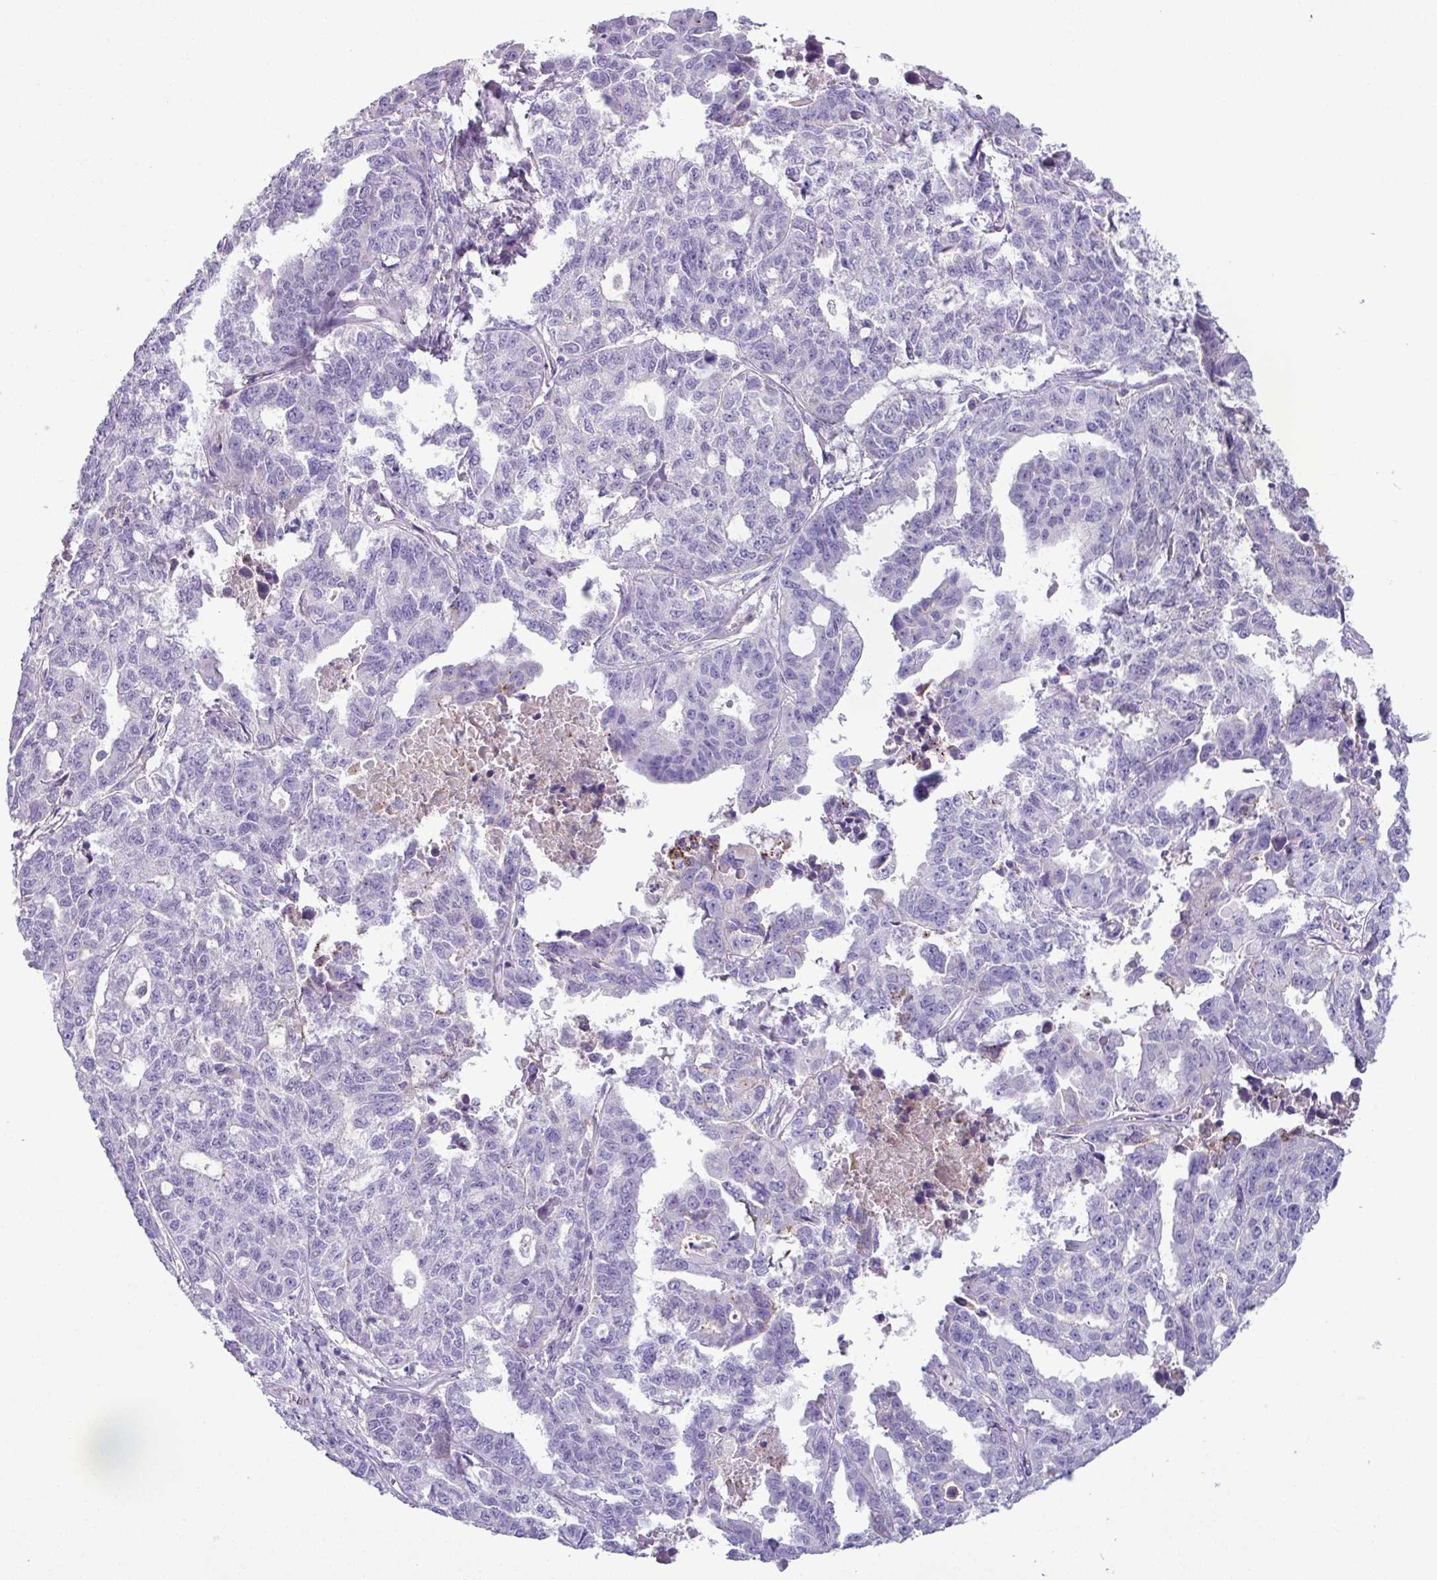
{"staining": {"intensity": "negative", "quantity": "none", "location": "none"}, "tissue": "ovarian cancer", "cell_type": "Tumor cells", "image_type": "cancer", "snomed": [{"axis": "morphology", "description": "Adenocarcinoma, NOS"}, {"axis": "morphology", "description": "Carcinoma, endometroid"}, {"axis": "topography", "description": "Ovary"}], "caption": "This is a micrograph of immunohistochemistry staining of ovarian cancer, which shows no expression in tumor cells.", "gene": "CYSTM1", "patient": {"sex": "female", "age": 72}}